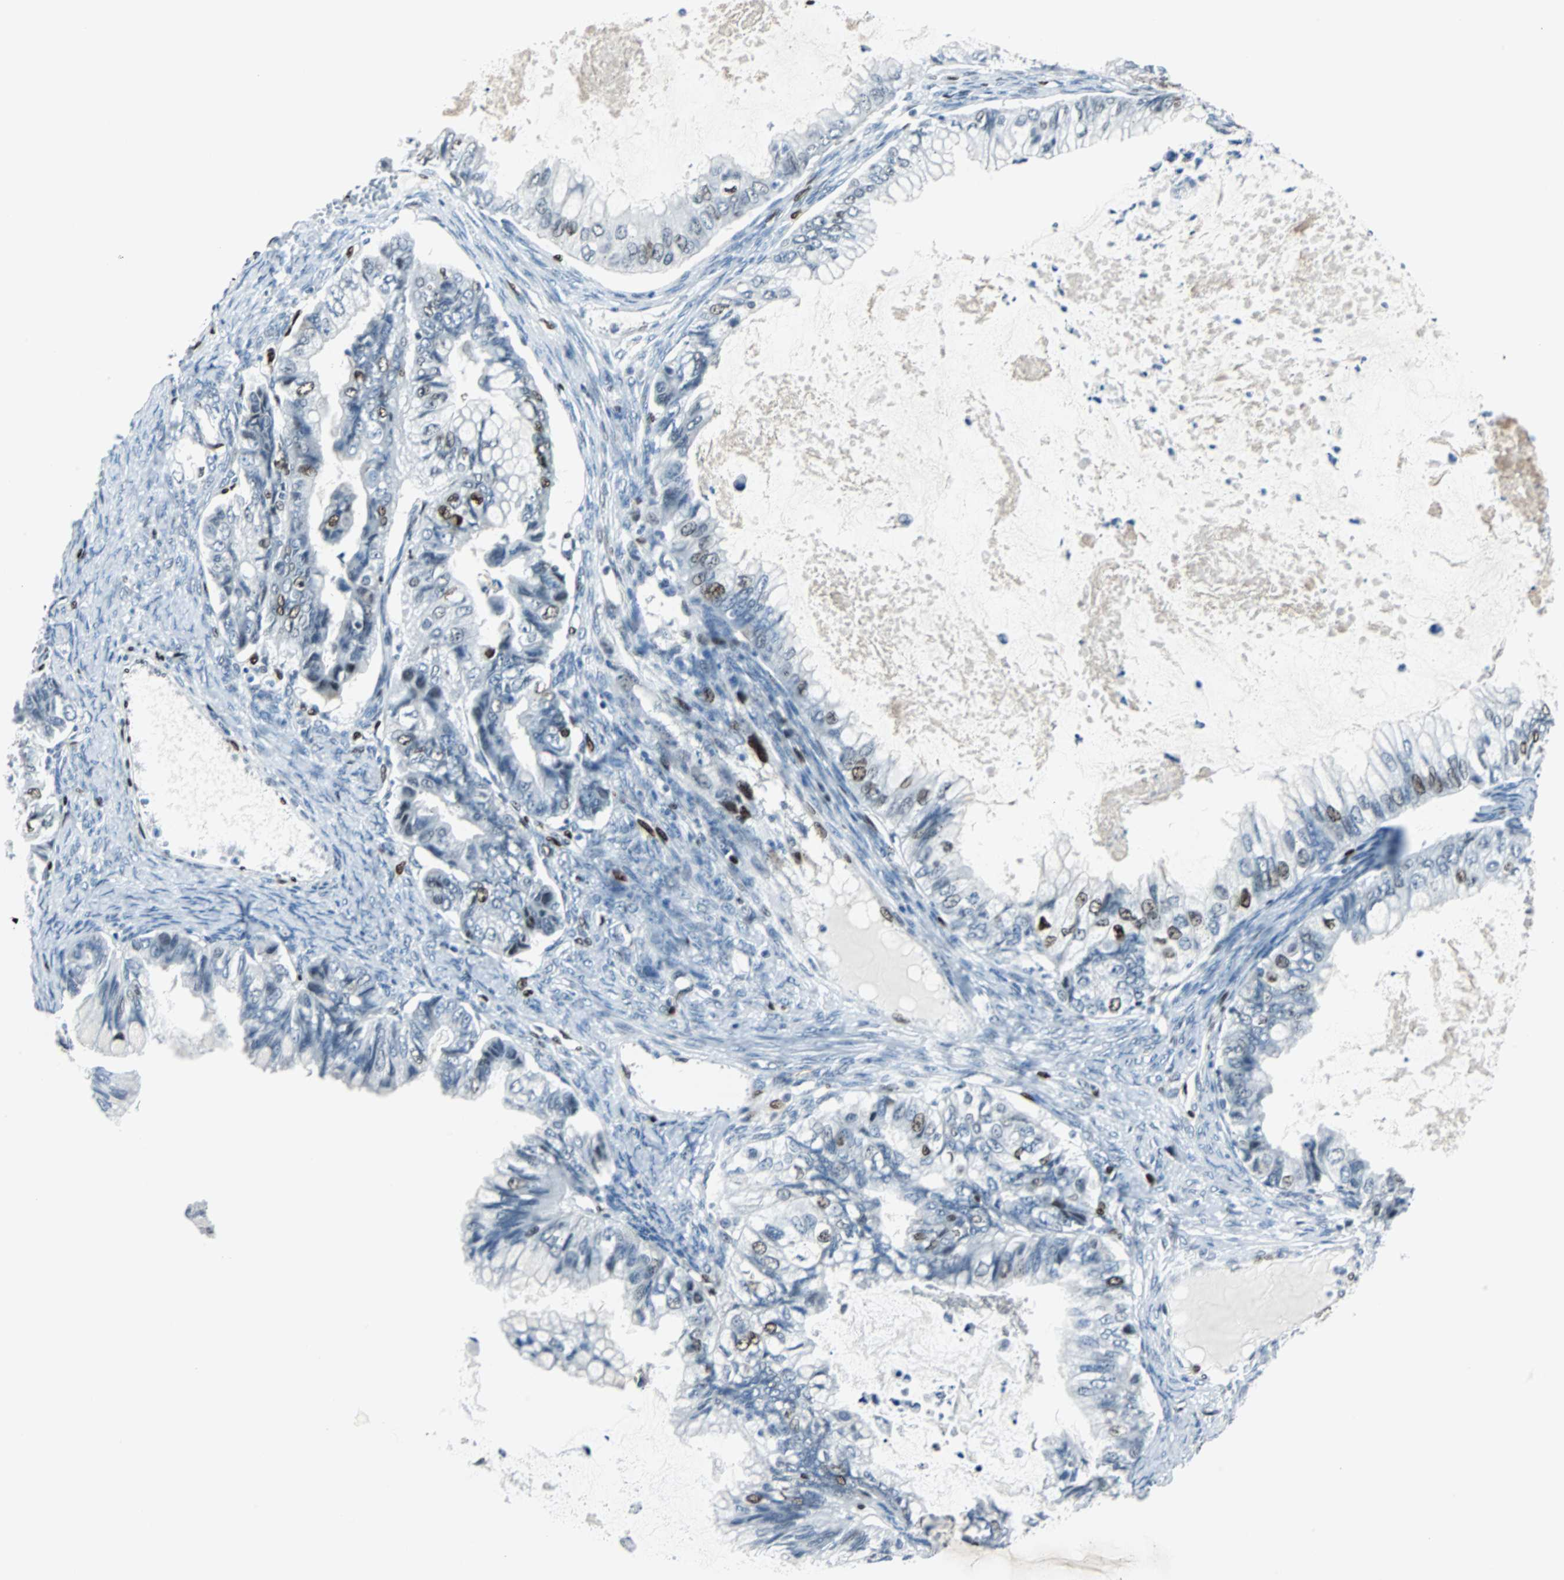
{"staining": {"intensity": "moderate", "quantity": "<25%", "location": "nuclear"}, "tissue": "ovarian cancer", "cell_type": "Tumor cells", "image_type": "cancer", "snomed": [{"axis": "morphology", "description": "Cystadenocarcinoma, mucinous, NOS"}, {"axis": "topography", "description": "Ovary"}], "caption": "DAB immunohistochemical staining of human ovarian mucinous cystadenocarcinoma displays moderate nuclear protein positivity in about <25% of tumor cells.", "gene": "MEF2D", "patient": {"sex": "female", "age": 80}}